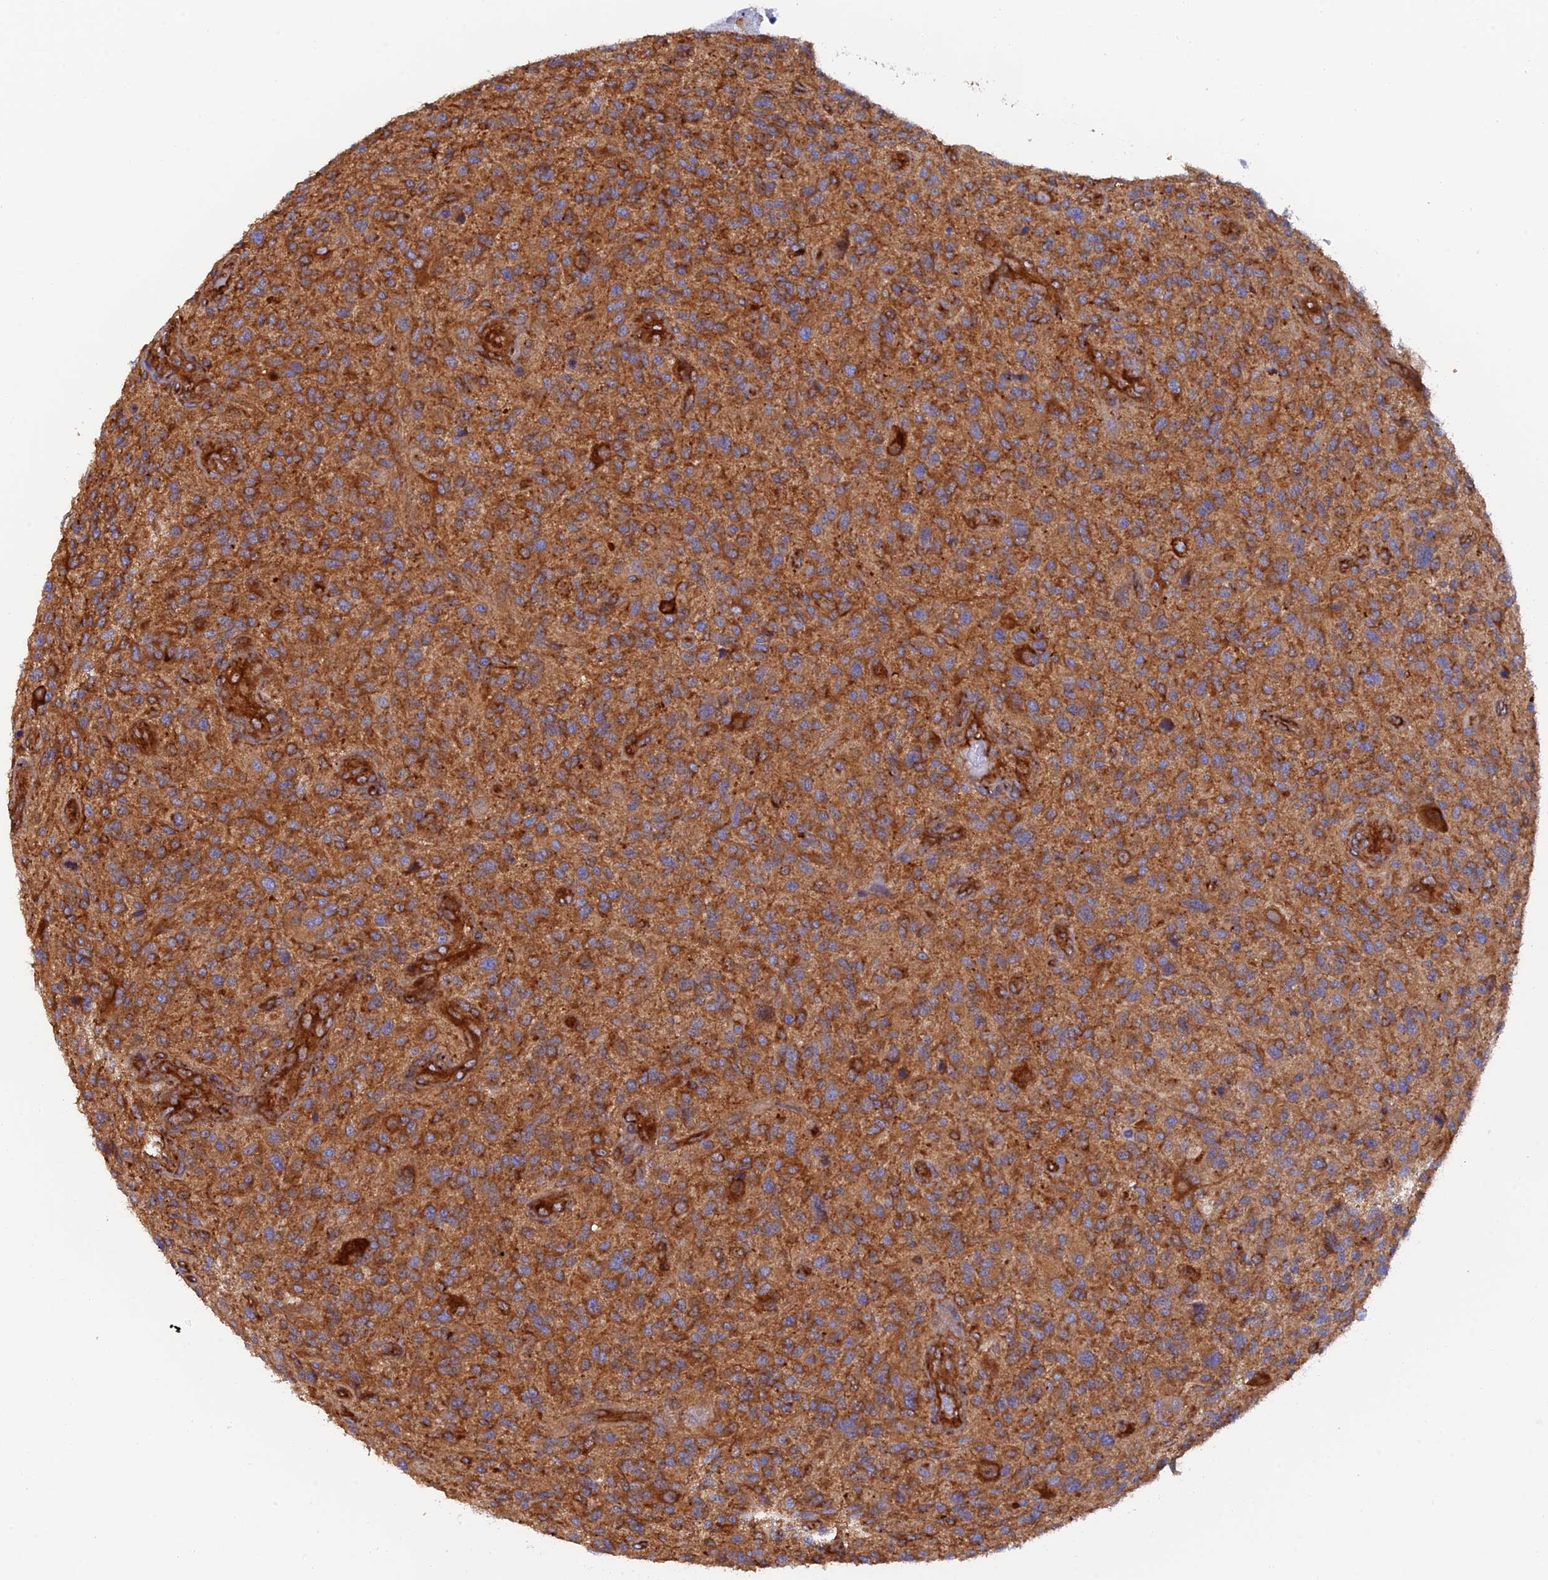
{"staining": {"intensity": "moderate", "quantity": ">75%", "location": "cytoplasmic/membranous"}, "tissue": "glioma", "cell_type": "Tumor cells", "image_type": "cancer", "snomed": [{"axis": "morphology", "description": "Glioma, malignant, High grade"}, {"axis": "topography", "description": "Brain"}], "caption": "The image exhibits a brown stain indicating the presence of a protein in the cytoplasmic/membranous of tumor cells in glioma.", "gene": "DCTN2", "patient": {"sex": "male", "age": 47}}